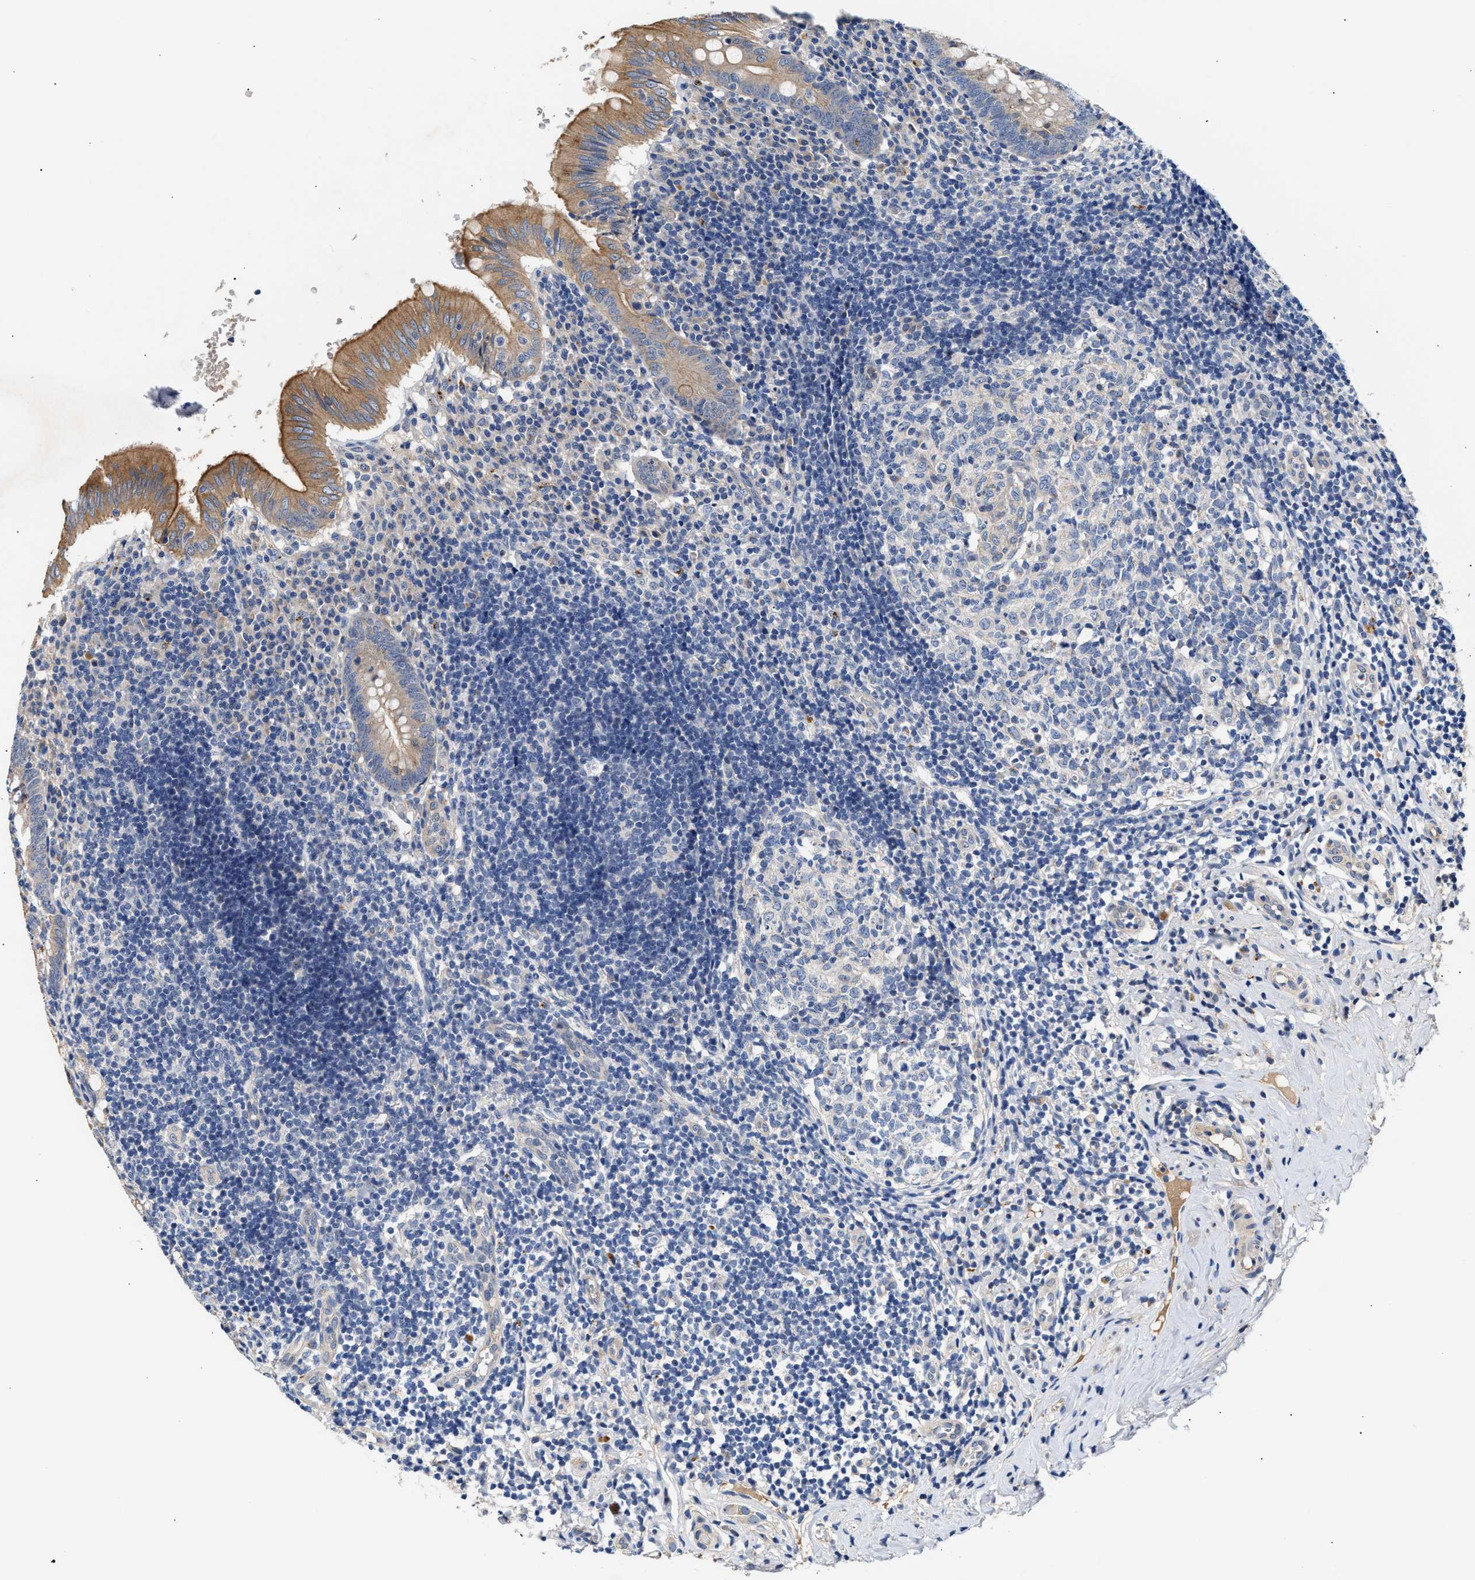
{"staining": {"intensity": "moderate", "quantity": ">75%", "location": "cytoplasmic/membranous"}, "tissue": "appendix", "cell_type": "Glandular cells", "image_type": "normal", "snomed": [{"axis": "morphology", "description": "Normal tissue, NOS"}, {"axis": "topography", "description": "Appendix"}], "caption": "Immunohistochemistry (IHC) photomicrograph of unremarkable appendix: appendix stained using immunohistochemistry (IHC) demonstrates medium levels of moderate protein expression localized specifically in the cytoplasmic/membranous of glandular cells, appearing as a cytoplasmic/membranous brown color.", "gene": "CCDC146", "patient": {"sex": "male", "age": 8}}